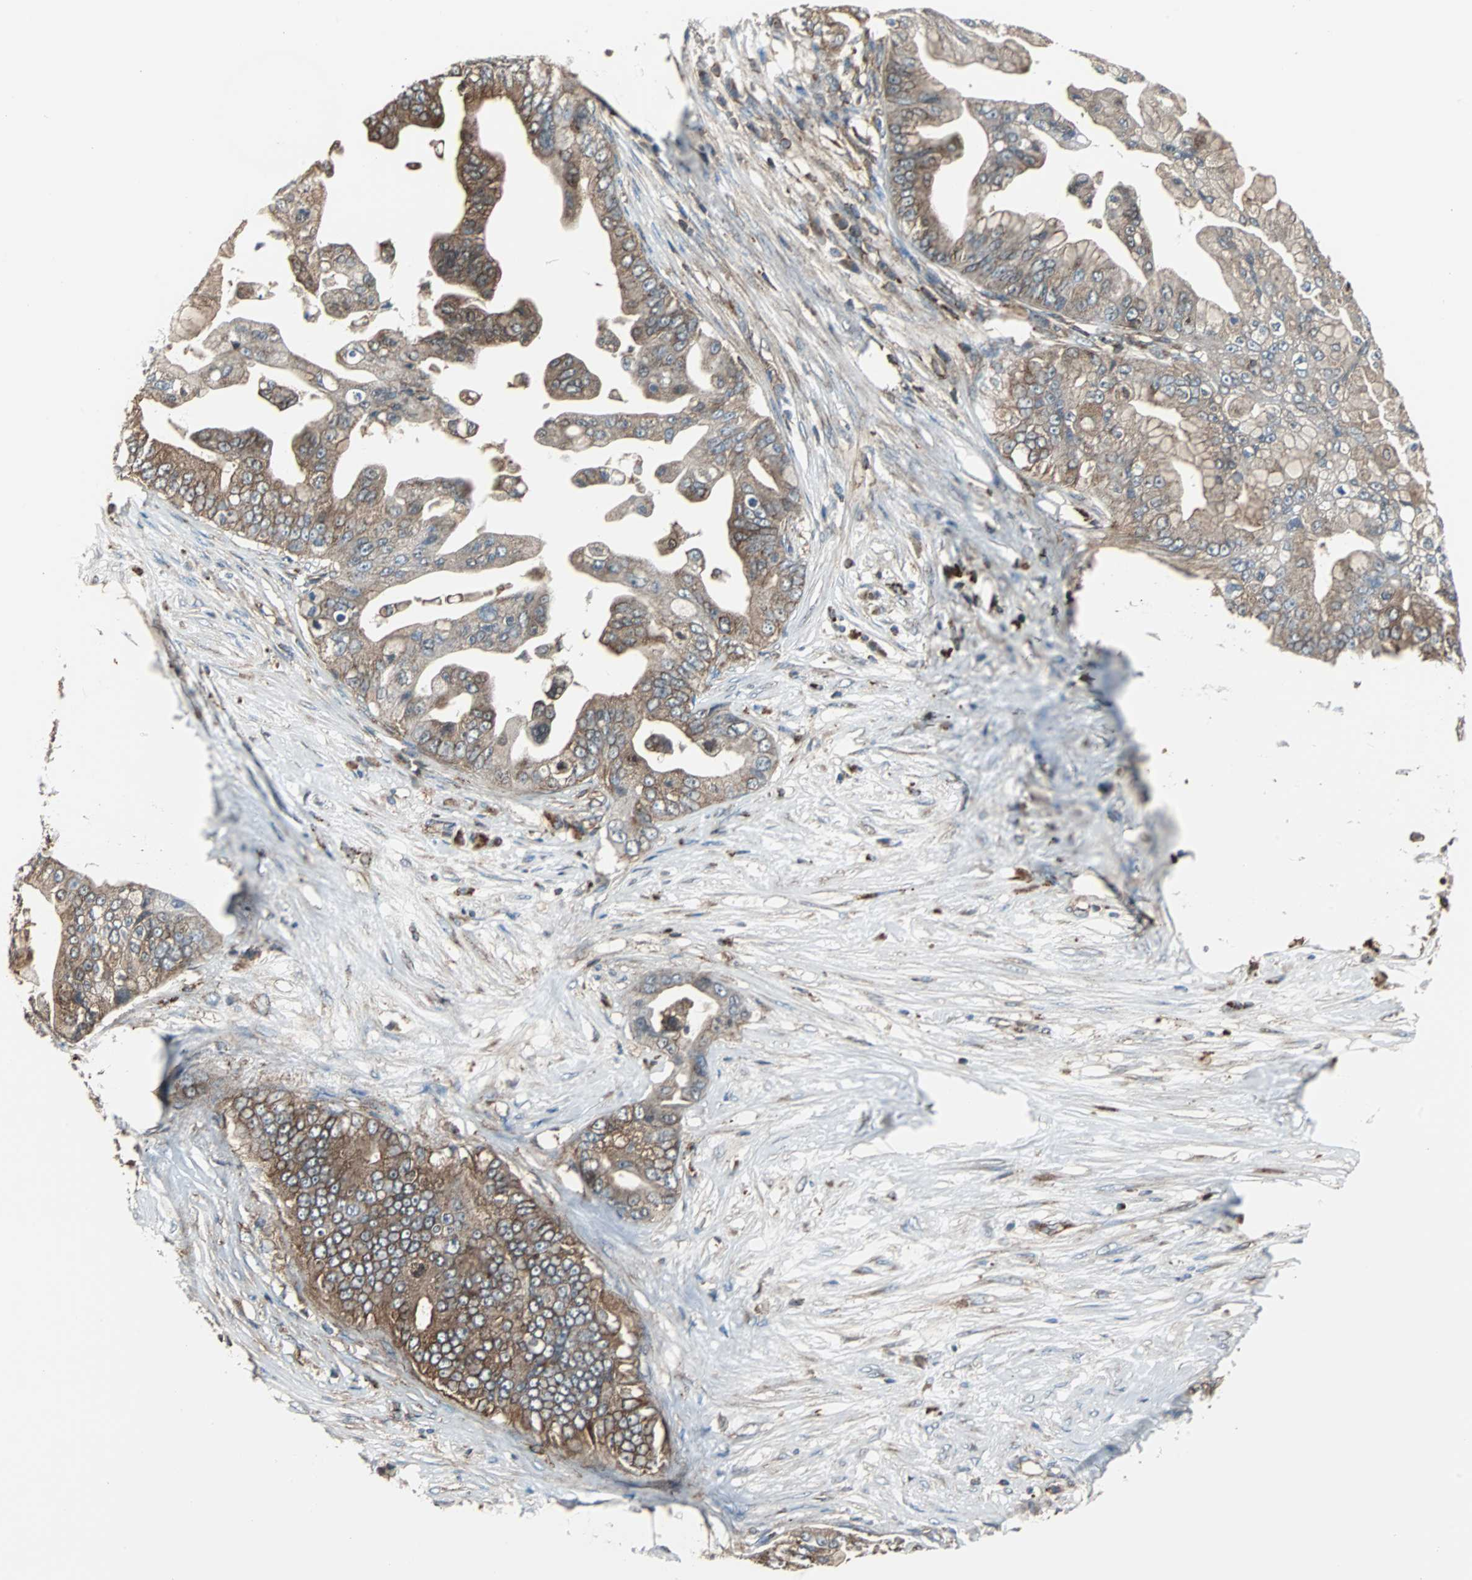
{"staining": {"intensity": "moderate", "quantity": ">75%", "location": "cytoplasmic/membranous"}, "tissue": "pancreatic cancer", "cell_type": "Tumor cells", "image_type": "cancer", "snomed": [{"axis": "morphology", "description": "Adenocarcinoma, NOS"}, {"axis": "topography", "description": "Pancreas"}], "caption": "Protein expression analysis of pancreatic cancer exhibits moderate cytoplasmic/membranous positivity in approximately >75% of tumor cells. (DAB = brown stain, brightfield microscopy at high magnification).", "gene": "RELA", "patient": {"sex": "female", "age": 75}}